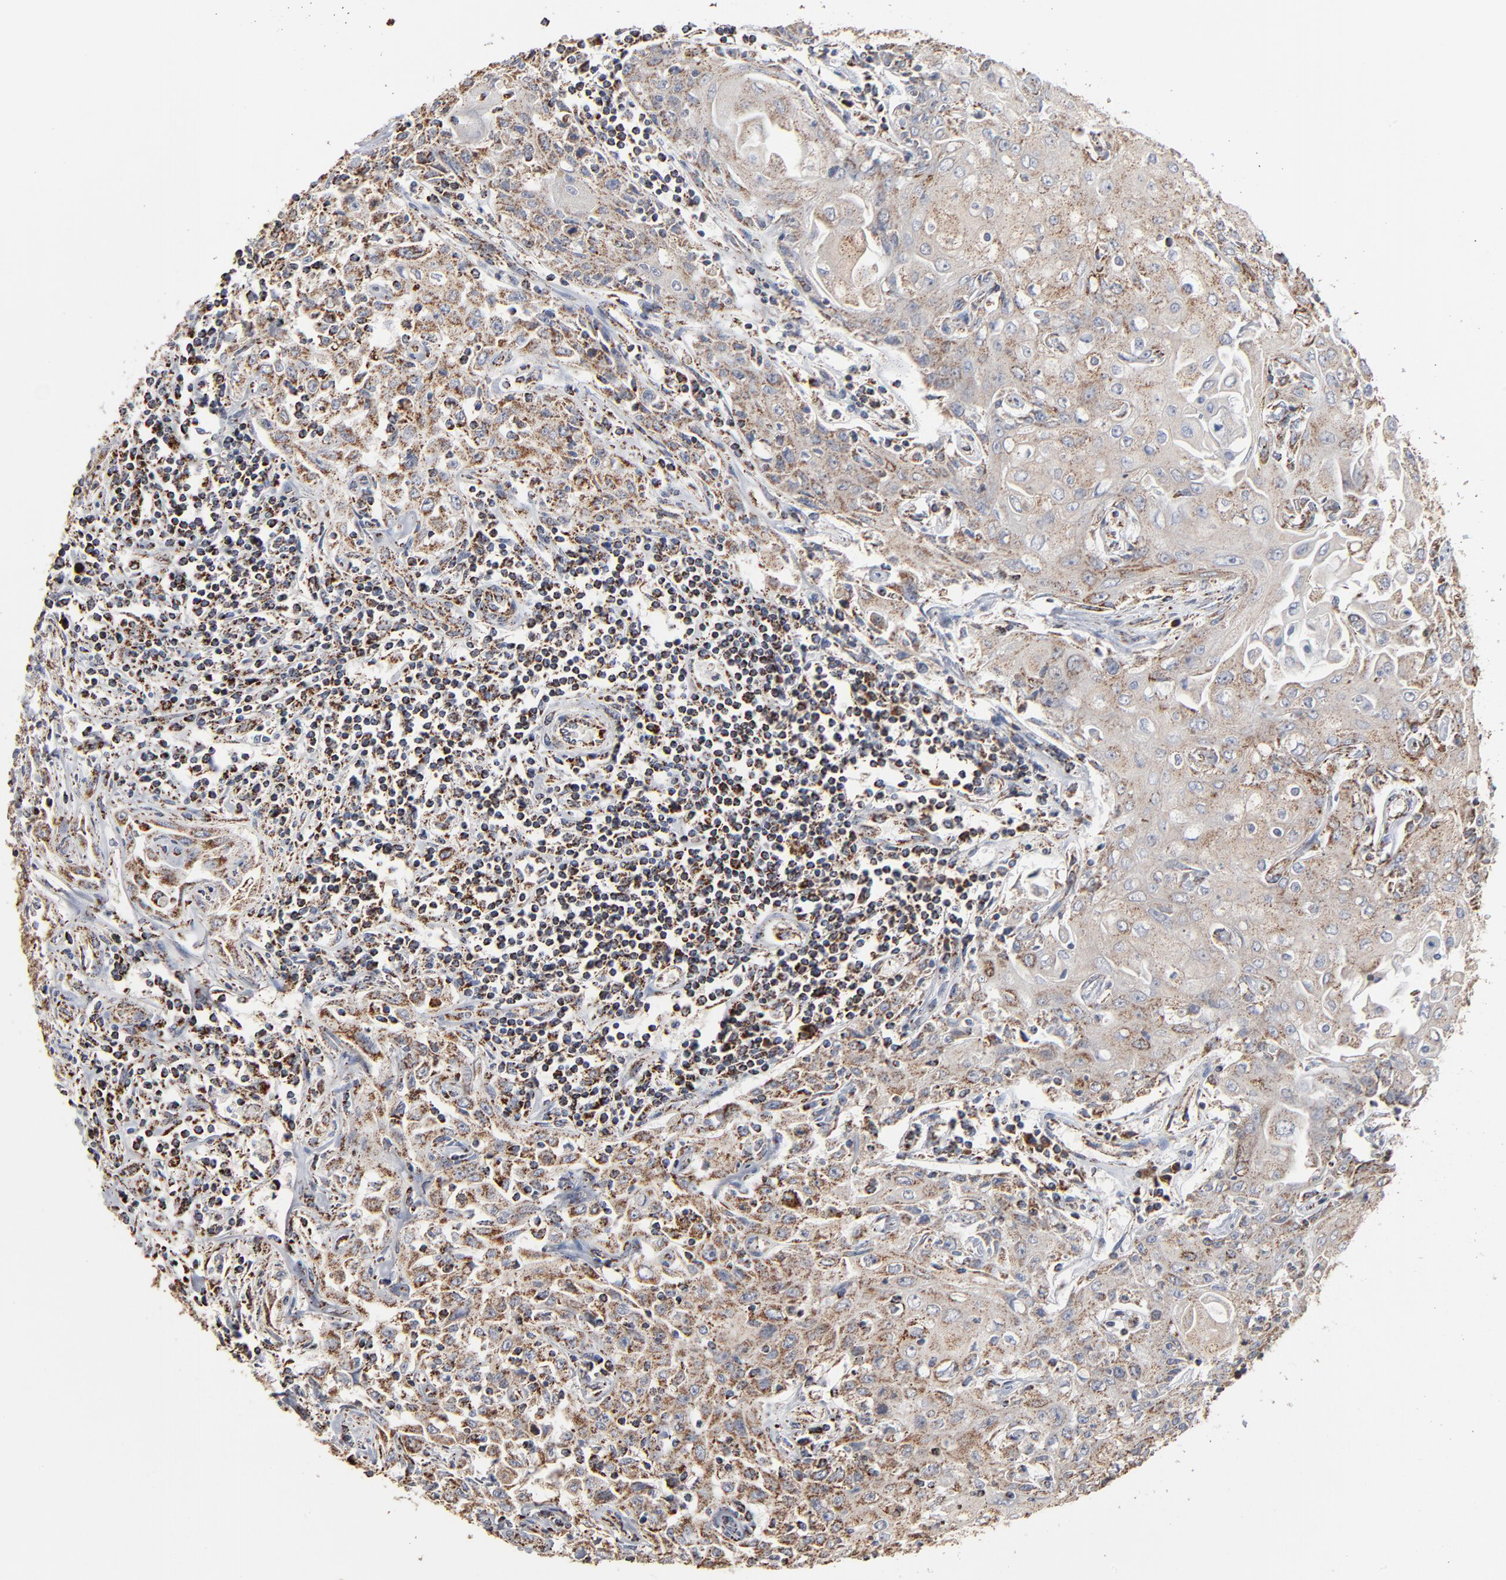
{"staining": {"intensity": "strong", "quantity": ">75%", "location": "cytoplasmic/membranous"}, "tissue": "head and neck cancer", "cell_type": "Tumor cells", "image_type": "cancer", "snomed": [{"axis": "morphology", "description": "Squamous cell carcinoma, NOS"}, {"axis": "topography", "description": "Oral tissue"}, {"axis": "topography", "description": "Head-Neck"}], "caption": "Tumor cells exhibit high levels of strong cytoplasmic/membranous expression in approximately >75% of cells in human squamous cell carcinoma (head and neck).", "gene": "UQCRC1", "patient": {"sex": "female", "age": 76}}